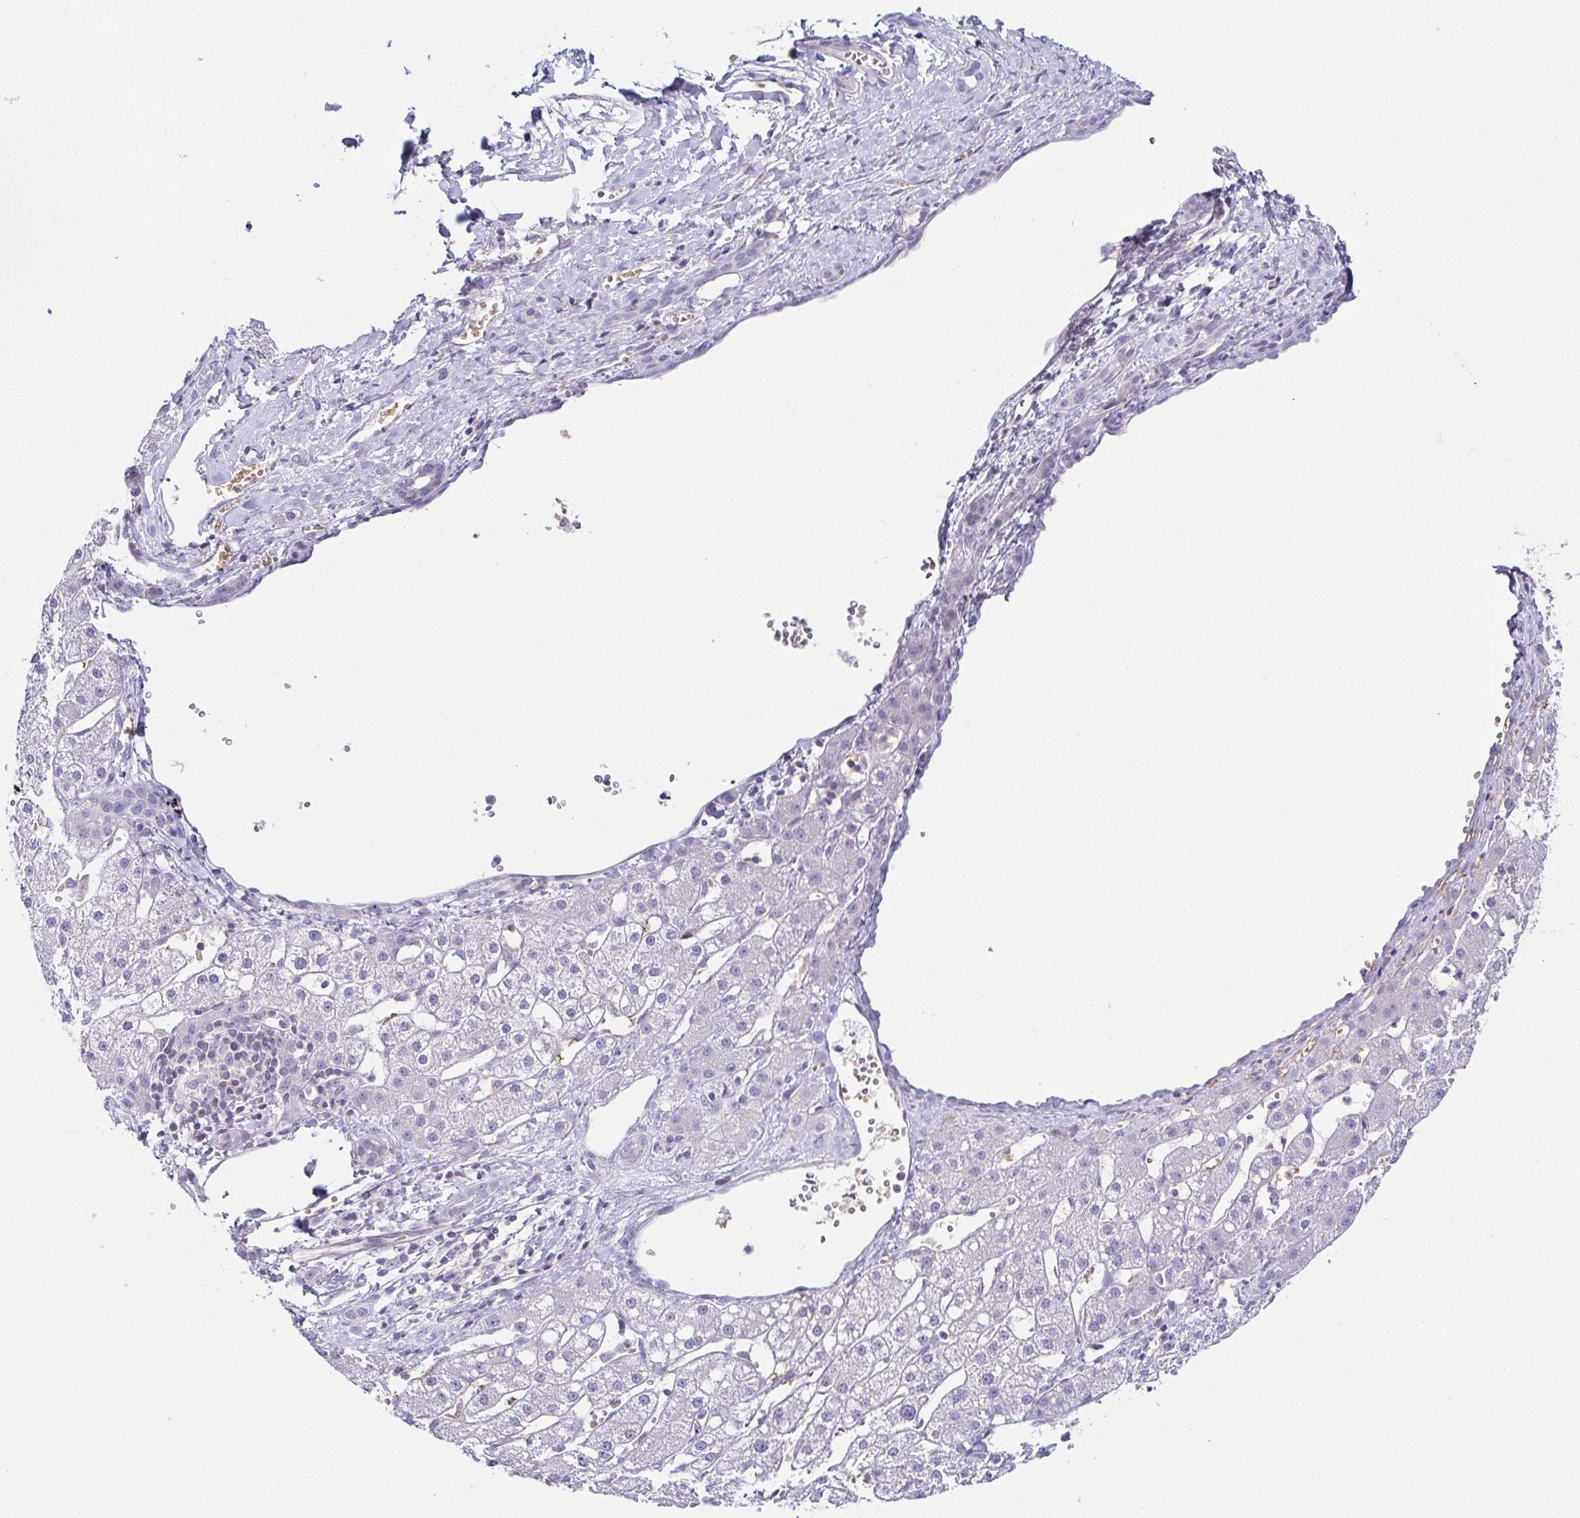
{"staining": {"intensity": "negative", "quantity": "none", "location": "none"}, "tissue": "liver cancer", "cell_type": "Tumor cells", "image_type": "cancer", "snomed": [{"axis": "morphology", "description": "Carcinoma, Hepatocellular, NOS"}, {"axis": "topography", "description": "Liver"}], "caption": "DAB (3,3'-diaminobenzidine) immunohistochemical staining of human liver cancer reveals no significant staining in tumor cells. The staining was performed using DAB (3,3'-diaminobenzidine) to visualize the protein expression in brown, while the nuclei were stained in blue with hematoxylin (Magnification: 20x).", "gene": "FAM162B", "patient": {"sex": "male", "age": 67}}